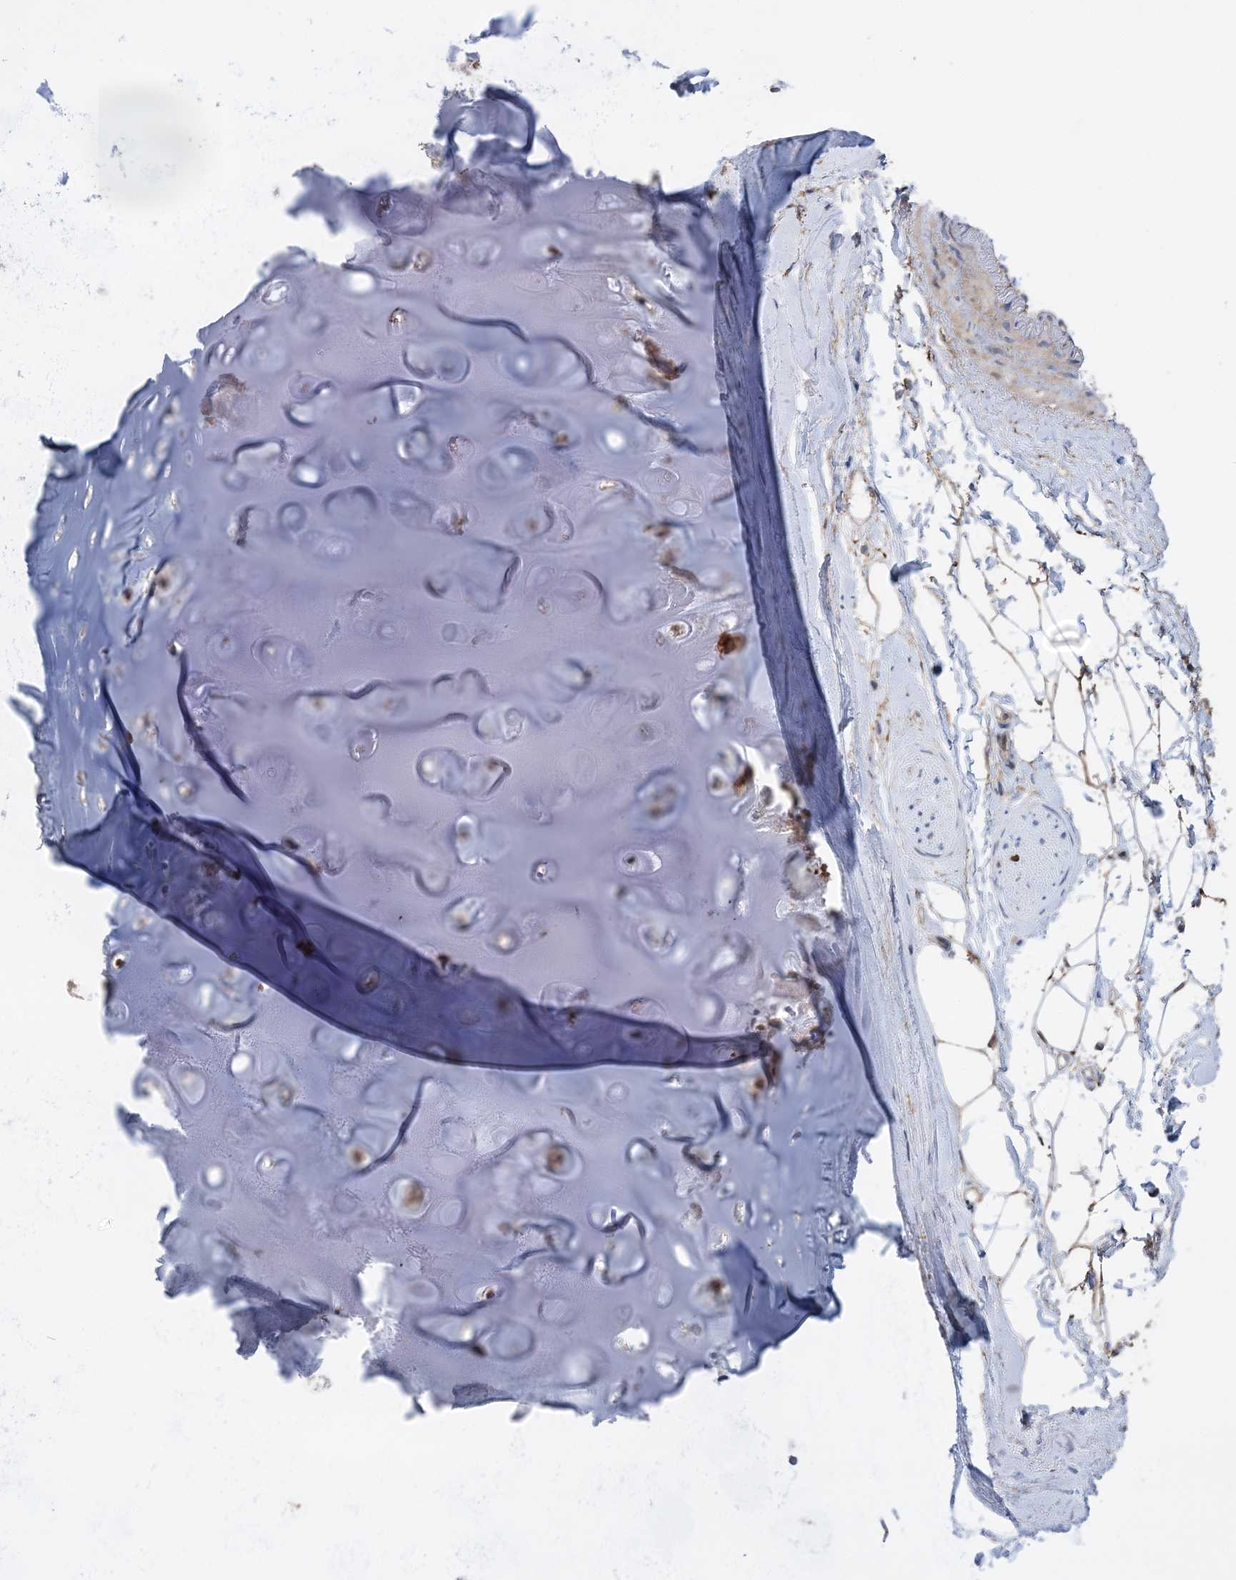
{"staining": {"intensity": "moderate", "quantity": "<25%", "location": "cytoplasmic/membranous,nuclear"}, "tissue": "adipose tissue", "cell_type": "Adipocytes", "image_type": "normal", "snomed": [{"axis": "morphology", "description": "Normal tissue, NOS"}, {"axis": "topography", "description": "Cartilage tissue"}, {"axis": "topography", "description": "Bronchus"}], "caption": "An image of human adipose tissue stained for a protein exhibits moderate cytoplasmic/membranous,nuclear brown staining in adipocytes. (brown staining indicates protein expression, while blue staining denotes nuclei).", "gene": "RNPEPL1", "patient": {"sex": "female", "age": 73}}